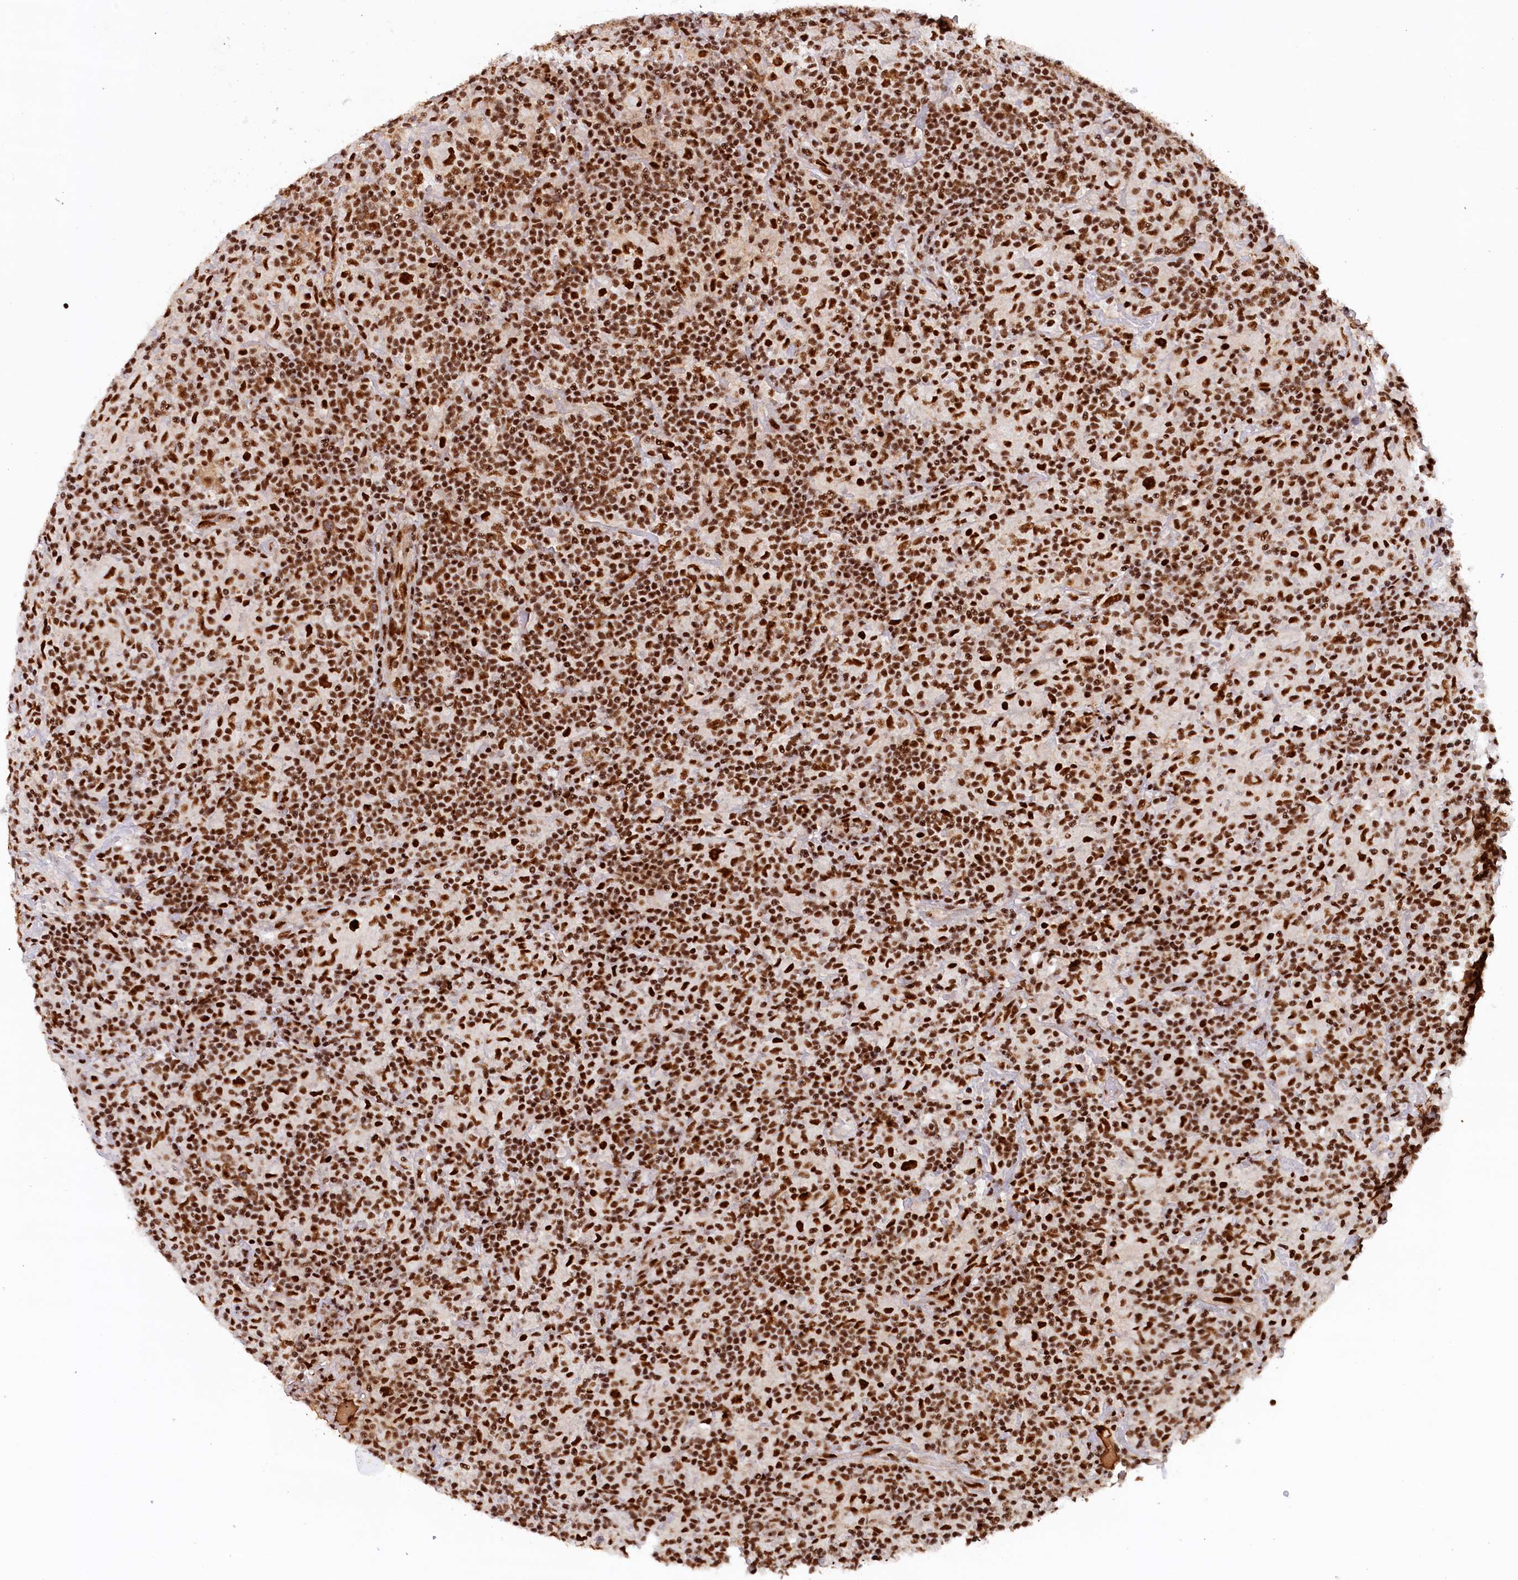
{"staining": {"intensity": "strong", "quantity": ">75%", "location": "nuclear"}, "tissue": "lymphoma", "cell_type": "Tumor cells", "image_type": "cancer", "snomed": [{"axis": "morphology", "description": "Hodgkin's disease, NOS"}, {"axis": "topography", "description": "Lymph node"}], "caption": "The image displays staining of Hodgkin's disease, revealing strong nuclear protein positivity (brown color) within tumor cells. (DAB IHC, brown staining for protein, blue staining for nuclei).", "gene": "ZC3H18", "patient": {"sex": "male", "age": 70}}